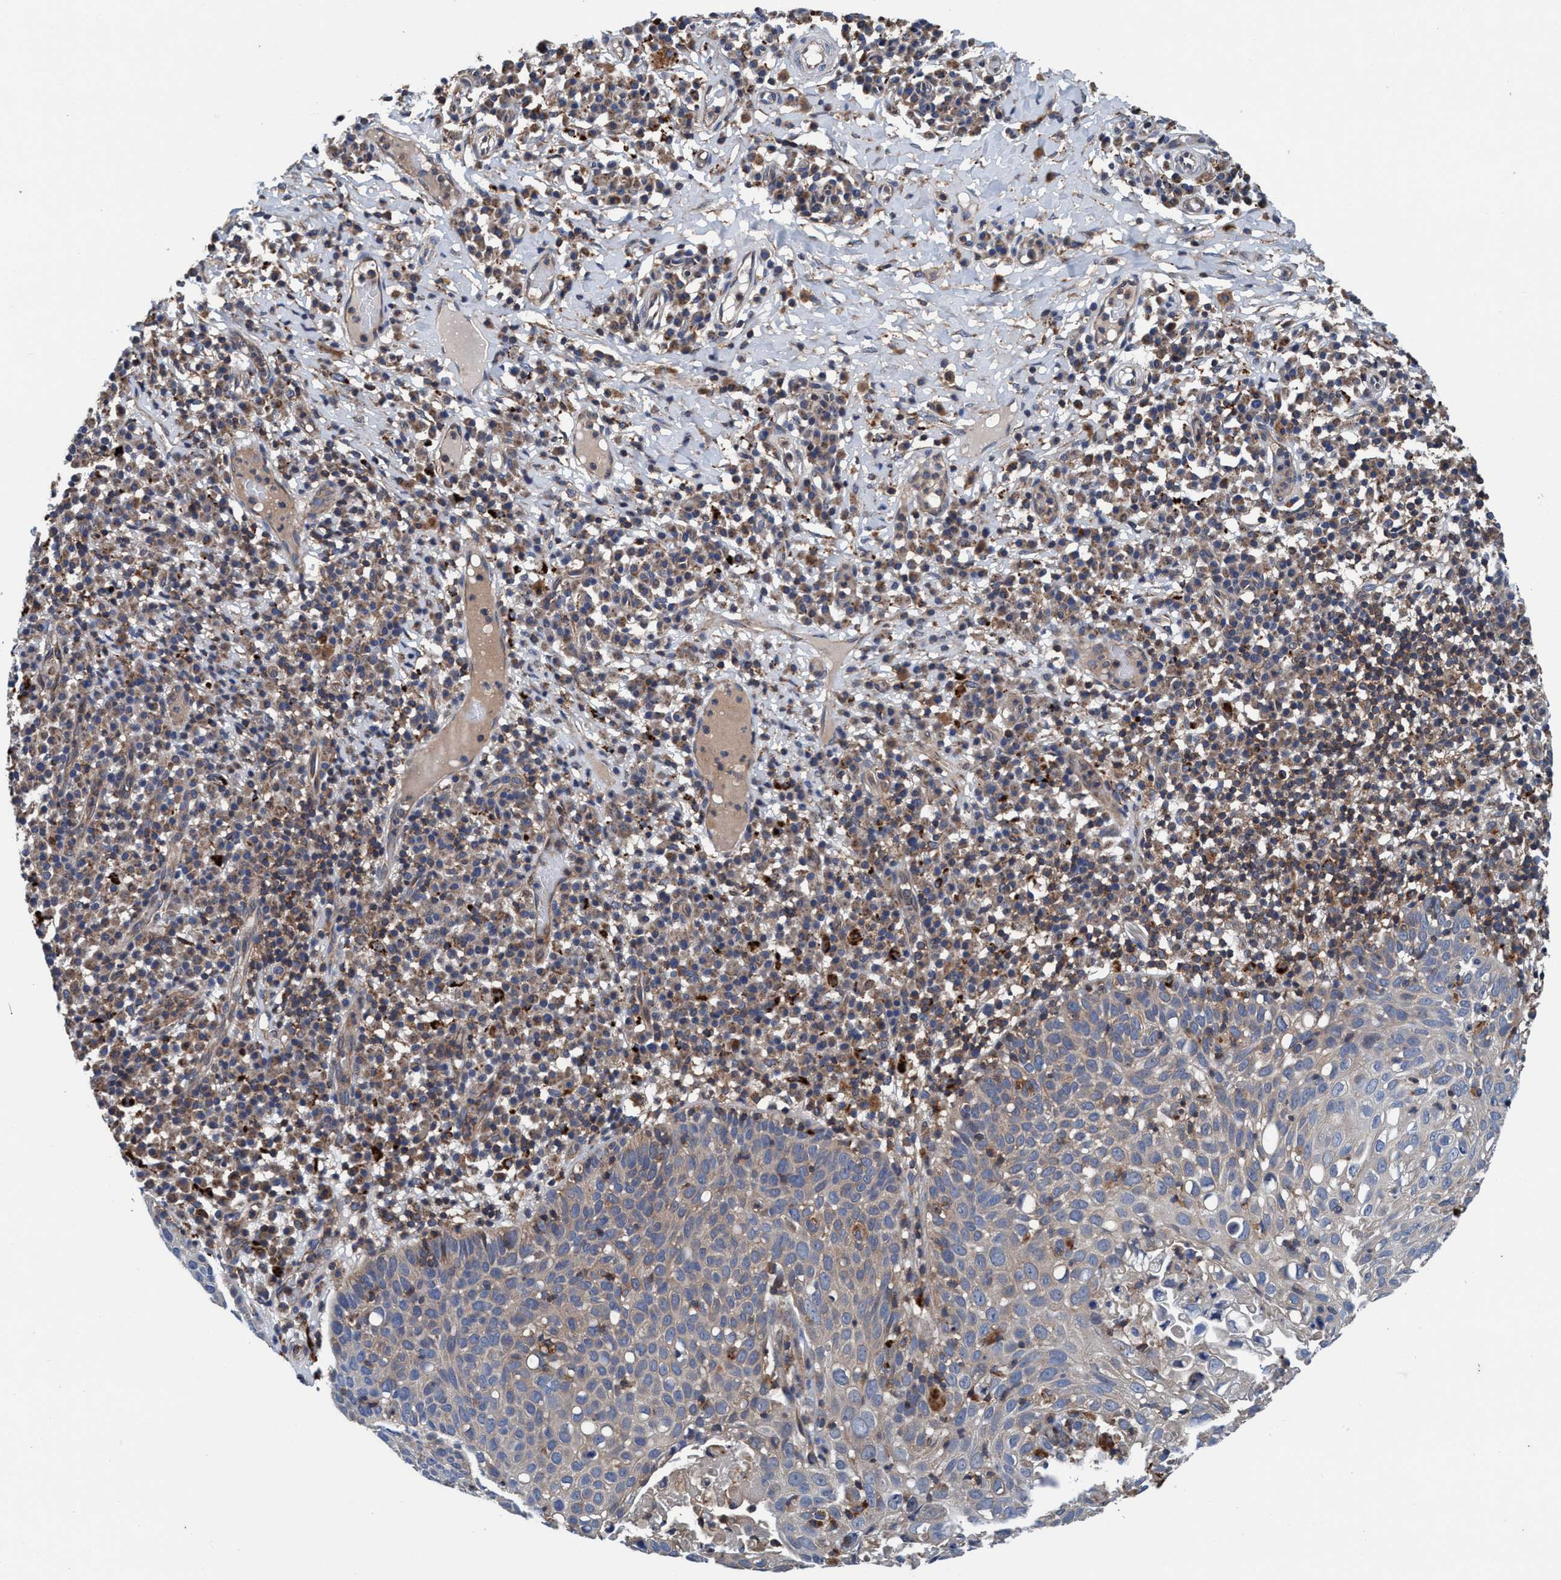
{"staining": {"intensity": "weak", "quantity": "<25%", "location": "cytoplasmic/membranous"}, "tissue": "skin cancer", "cell_type": "Tumor cells", "image_type": "cancer", "snomed": [{"axis": "morphology", "description": "Squamous cell carcinoma in situ, NOS"}, {"axis": "morphology", "description": "Squamous cell carcinoma, NOS"}, {"axis": "topography", "description": "Skin"}], "caption": "Protein analysis of skin cancer reveals no significant expression in tumor cells. (DAB (3,3'-diaminobenzidine) IHC, high magnification).", "gene": "ENDOG", "patient": {"sex": "male", "age": 93}}